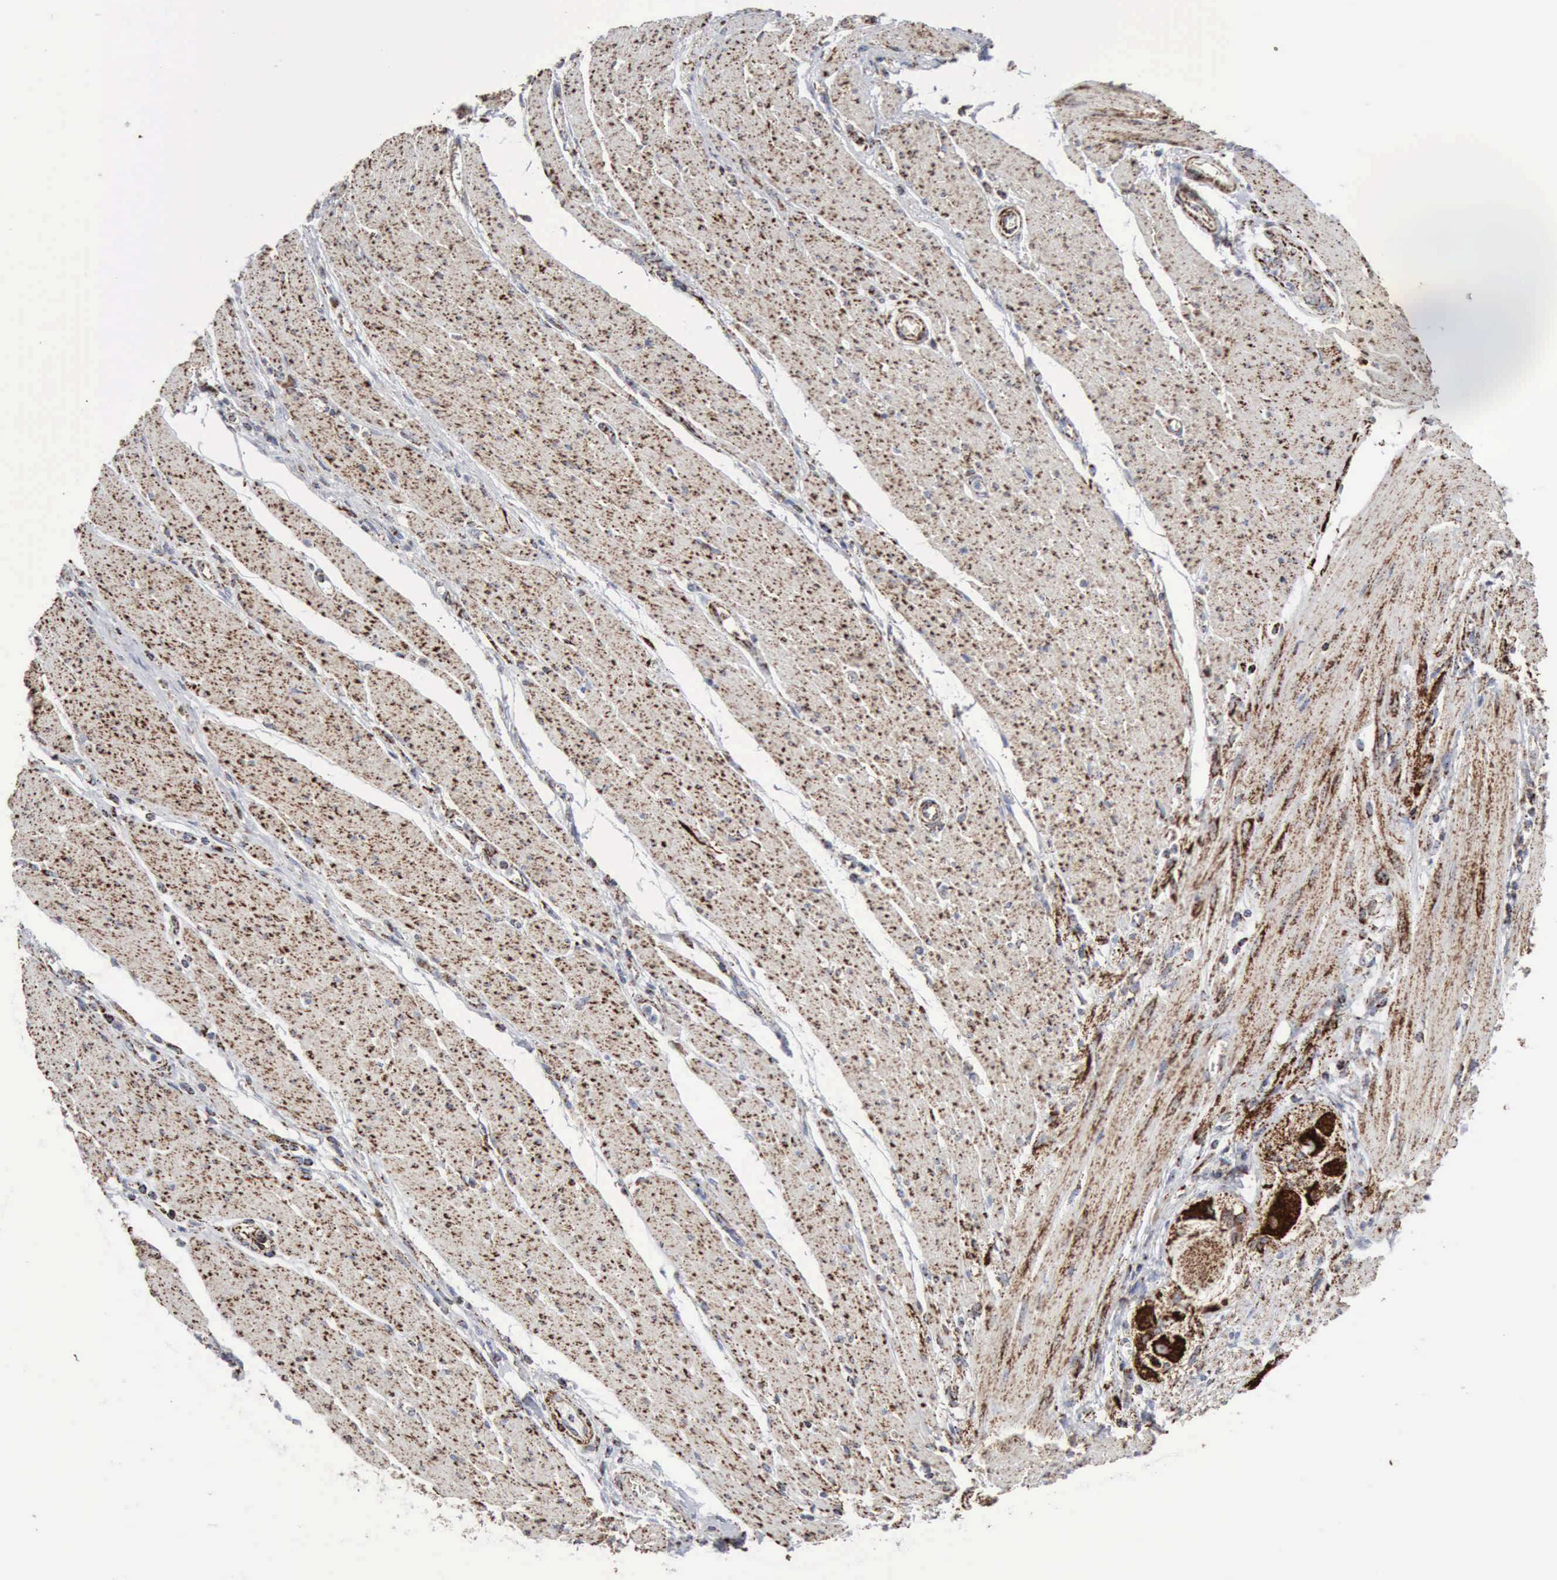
{"staining": {"intensity": "strong", "quantity": ">75%", "location": "cytoplasmic/membranous"}, "tissue": "pancreatic cancer", "cell_type": "Tumor cells", "image_type": "cancer", "snomed": [{"axis": "morphology", "description": "Adenocarcinoma, NOS"}, {"axis": "topography", "description": "Pancreas"}], "caption": "IHC histopathology image of human adenocarcinoma (pancreatic) stained for a protein (brown), which reveals high levels of strong cytoplasmic/membranous expression in approximately >75% of tumor cells.", "gene": "ACO2", "patient": {"sex": "female", "age": 70}}